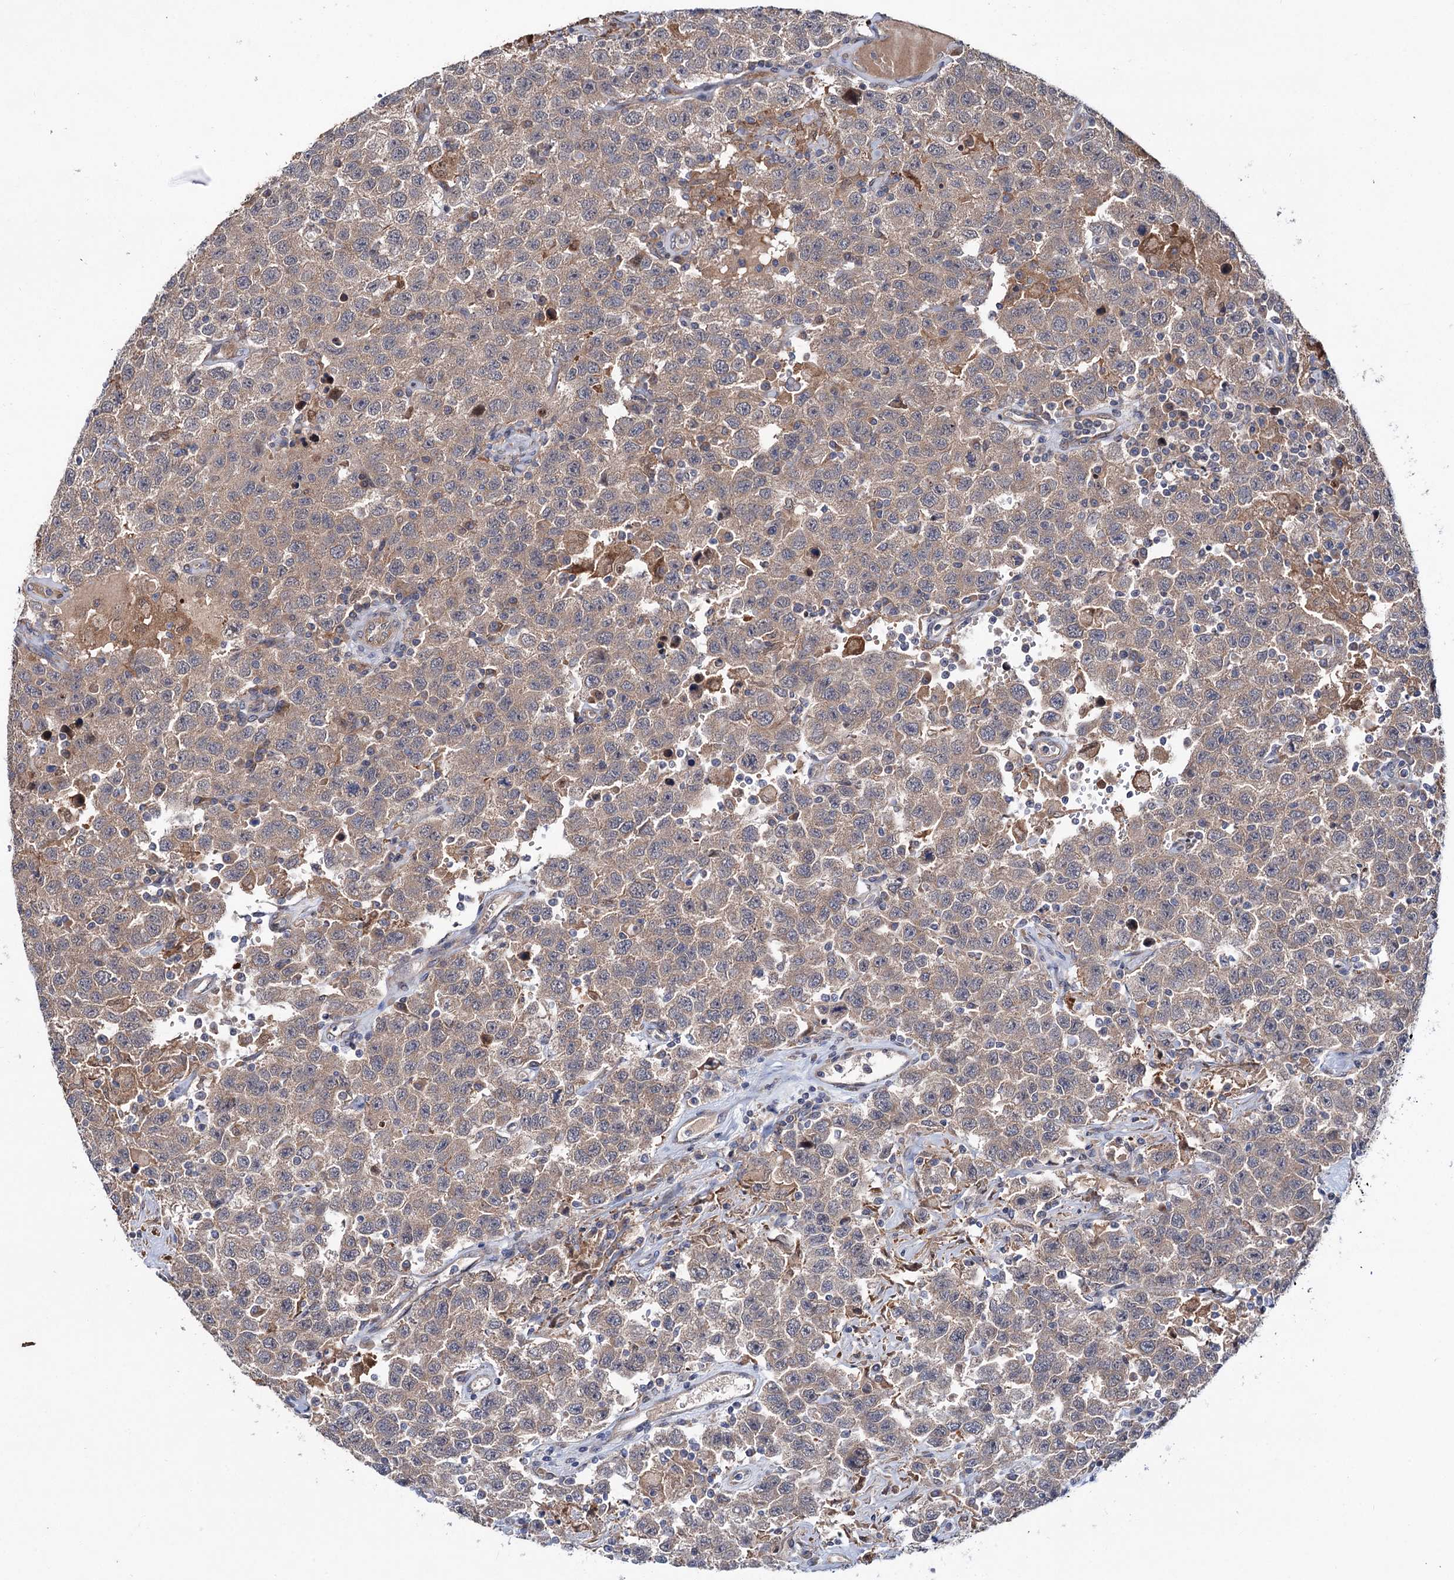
{"staining": {"intensity": "weak", "quantity": "25%-75%", "location": "cytoplasmic/membranous"}, "tissue": "testis cancer", "cell_type": "Tumor cells", "image_type": "cancer", "snomed": [{"axis": "morphology", "description": "Seminoma, NOS"}, {"axis": "topography", "description": "Testis"}], "caption": "Brown immunohistochemical staining in seminoma (testis) displays weak cytoplasmic/membranous positivity in about 25%-75% of tumor cells. Using DAB (brown) and hematoxylin (blue) stains, captured at high magnification using brightfield microscopy.", "gene": "PTPN3", "patient": {"sex": "male", "age": 41}}